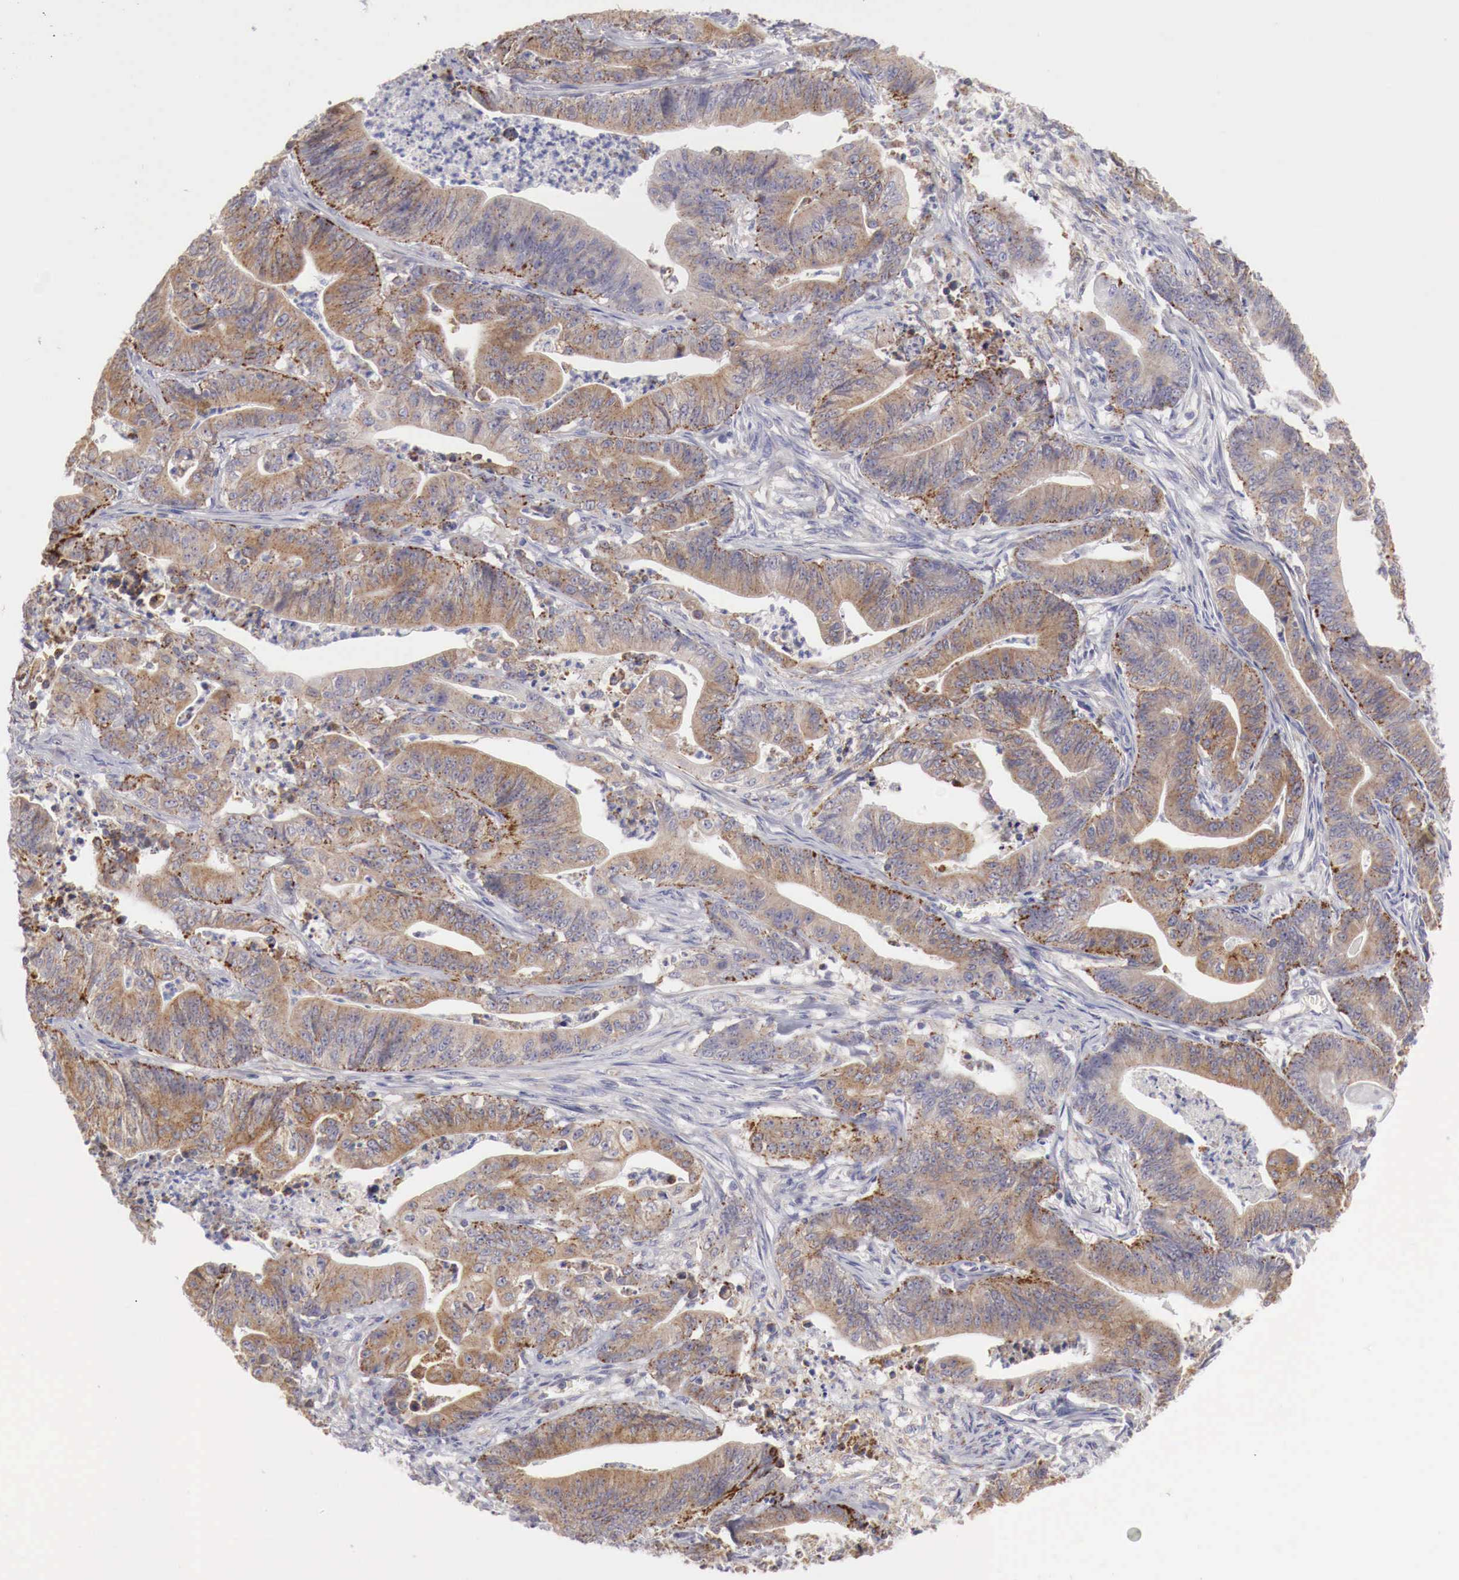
{"staining": {"intensity": "moderate", "quantity": ">75%", "location": "cytoplasmic/membranous"}, "tissue": "stomach cancer", "cell_type": "Tumor cells", "image_type": "cancer", "snomed": [{"axis": "morphology", "description": "Adenocarcinoma, NOS"}, {"axis": "topography", "description": "Stomach, lower"}], "caption": "Adenocarcinoma (stomach) stained for a protein (brown) displays moderate cytoplasmic/membranous positive expression in about >75% of tumor cells.", "gene": "NSDHL", "patient": {"sex": "female", "age": 86}}